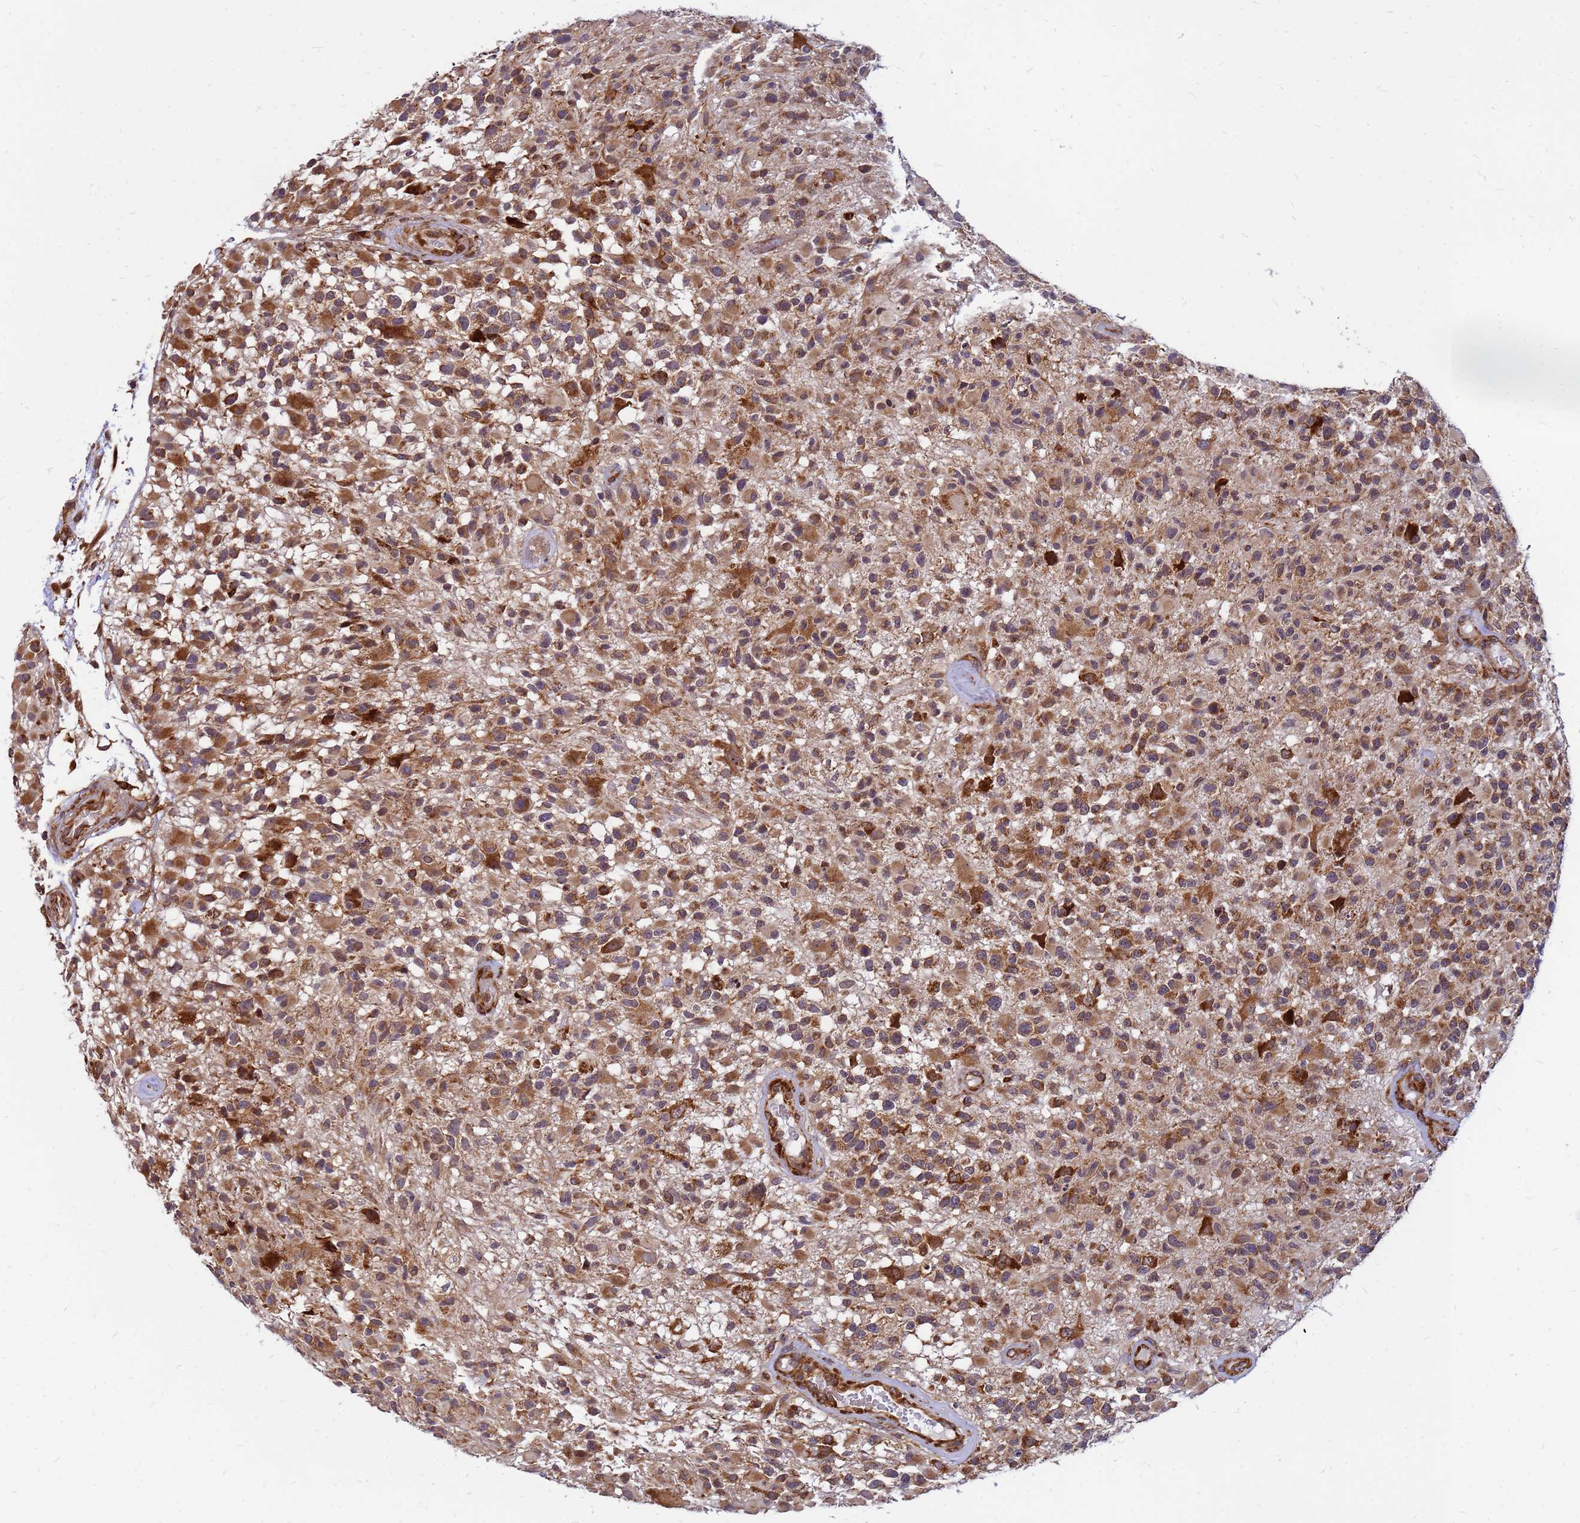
{"staining": {"intensity": "moderate", "quantity": ">75%", "location": "cytoplasmic/membranous"}, "tissue": "glioma", "cell_type": "Tumor cells", "image_type": "cancer", "snomed": [{"axis": "morphology", "description": "Glioma, malignant, High grade"}, {"axis": "morphology", "description": "Glioblastoma, NOS"}, {"axis": "topography", "description": "Brain"}], "caption": "Glioma stained with a brown dye reveals moderate cytoplasmic/membranous positive positivity in approximately >75% of tumor cells.", "gene": "RPL8", "patient": {"sex": "male", "age": 60}}